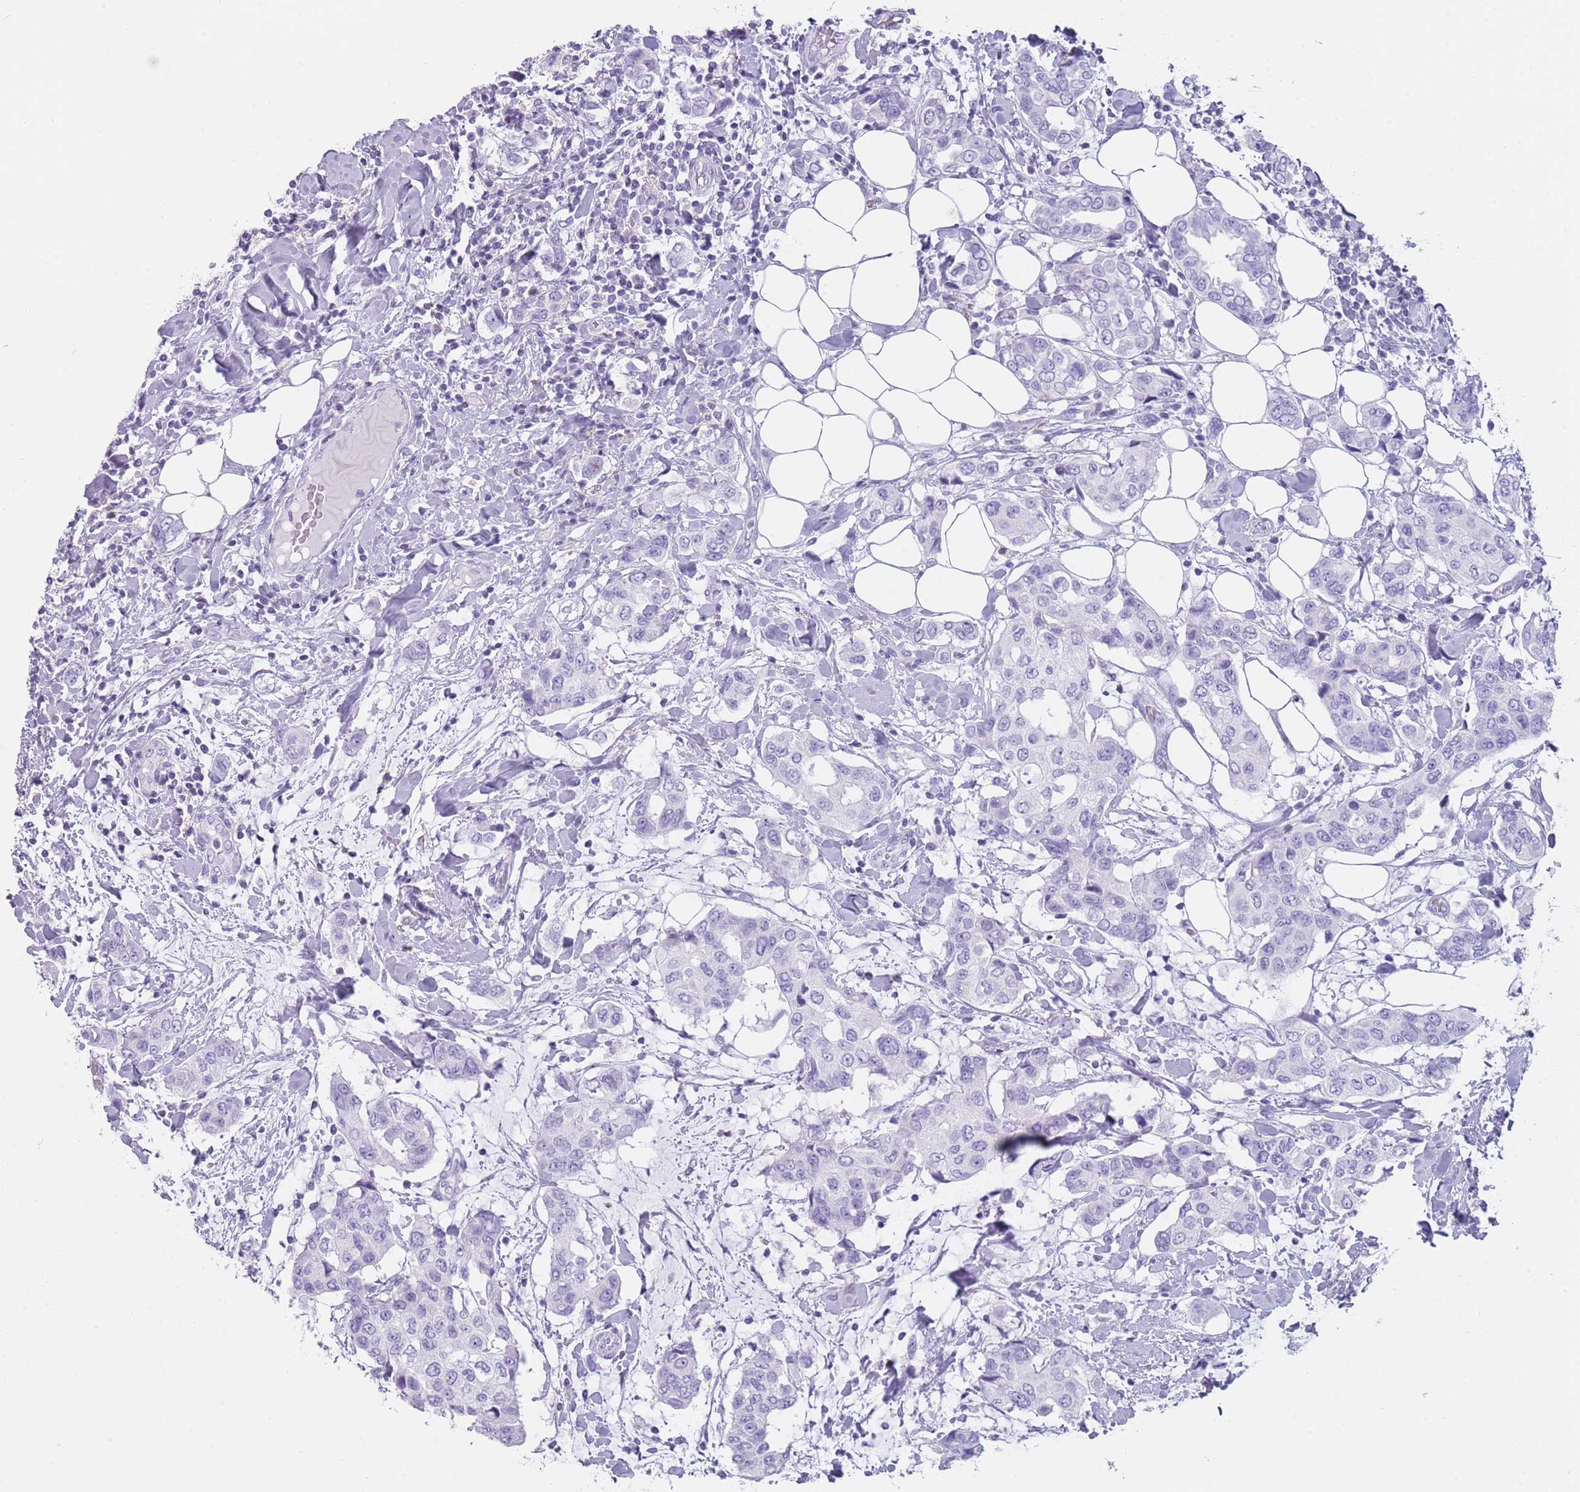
{"staining": {"intensity": "negative", "quantity": "none", "location": "none"}, "tissue": "breast cancer", "cell_type": "Tumor cells", "image_type": "cancer", "snomed": [{"axis": "morphology", "description": "Lobular carcinoma"}, {"axis": "topography", "description": "Breast"}], "caption": "This photomicrograph is of breast lobular carcinoma stained with immunohistochemistry (IHC) to label a protein in brown with the nuclei are counter-stained blue. There is no positivity in tumor cells.", "gene": "NBPF20", "patient": {"sex": "female", "age": 51}}